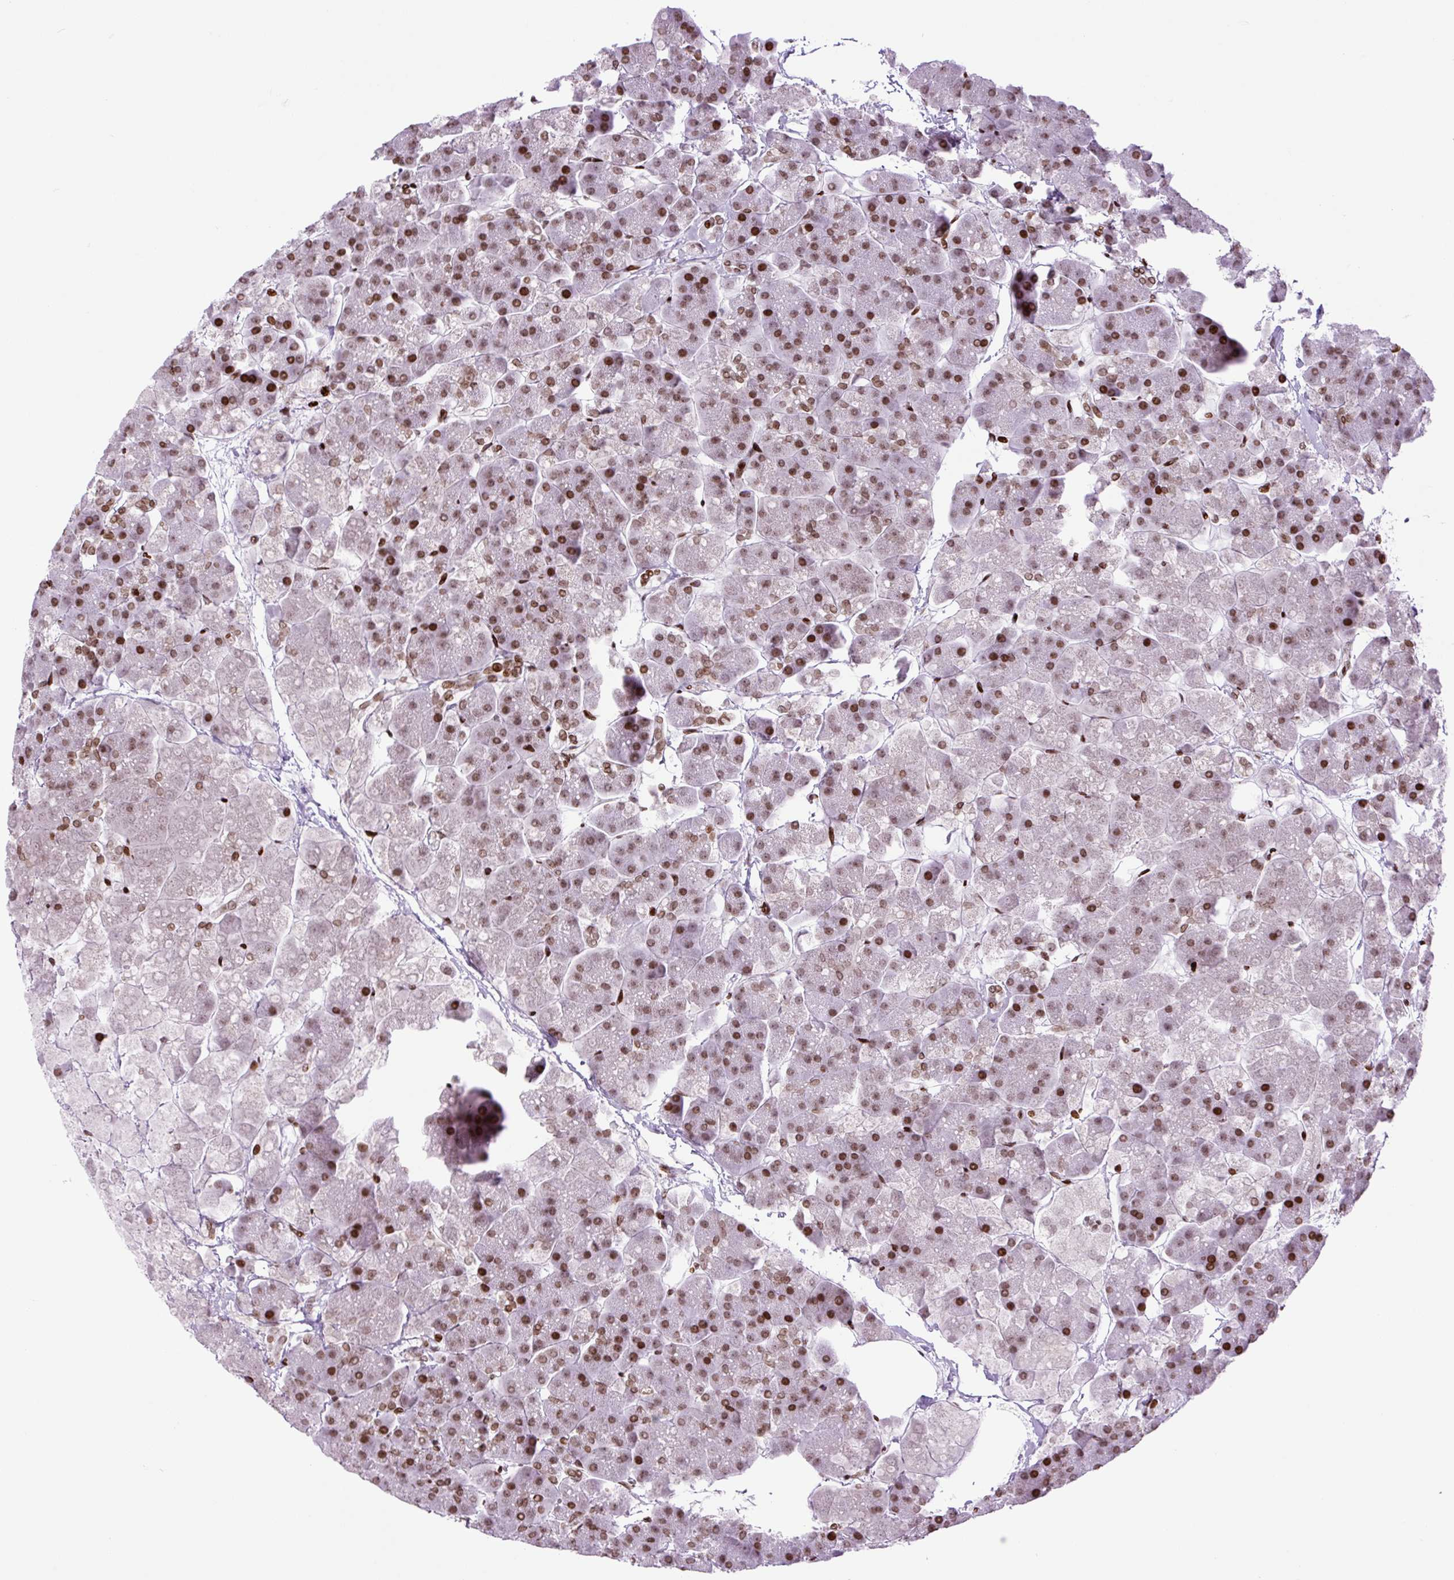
{"staining": {"intensity": "strong", "quantity": "25%-75%", "location": "nuclear"}, "tissue": "pancreas", "cell_type": "Exocrine glandular cells", "image_type": "normal", "snomed": [{"axis": "morphology", "description": "Normal tissue, NOS"}, {"axis": "topography", "description": "Pancreas"}, {"axis": "topography", "description": "Peripheral nerve tissue"}], "caption": "IHC image of benign pancreas stained for a protein (brown), which shows high levels of strong nuclear staining in about 25%-75% of exocrine glandular cells.", "gene": "H1", "patient": {"sex": "male", "age": 54}}